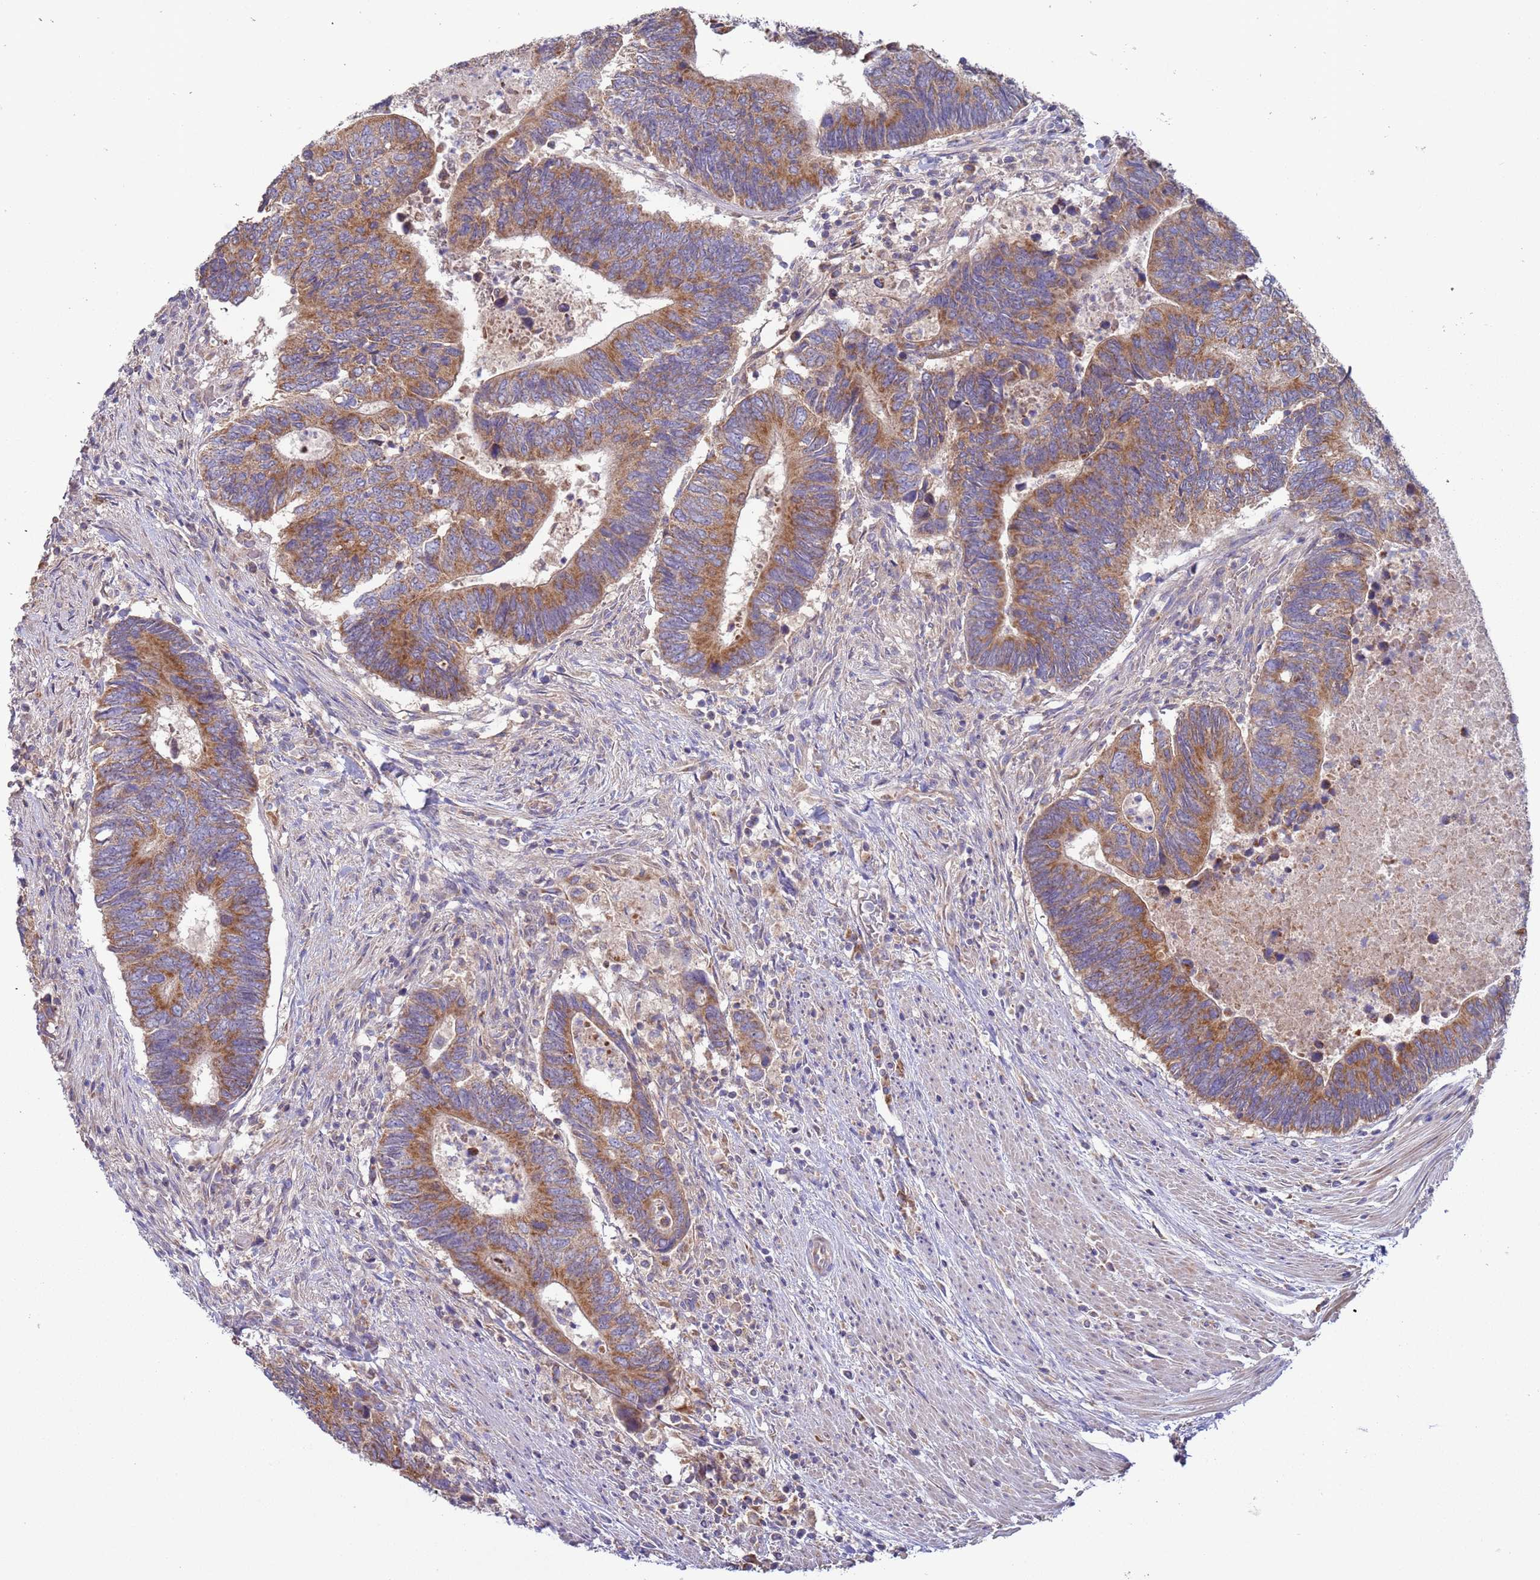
{"staining": {"intensity": "moderate", "quantity": ">75%", "location": "cytoplasmic/membranous"}, "tissue": "colorectal cancer", "cell_type": "Tumor cells", "image_type": "cancer", "snomed": [{"axis": "morphology", "description": "Adenocarcinoma, NOS"}, {"axis": "topography", "description": "Colon"}], "caption": "Immunohistochemical staining of human colorectal cancer (adenocarcinoma) reveals moderate cytoplasmic/membranous protein expression in approximately >75% of tumor cells. Using DAB (brown) and hematoxylin (blue) stains, captured at high magnification using brightfield microscopy.", "gene": "UQCRQ", "patient": {"sex": "male", "age": 87}}